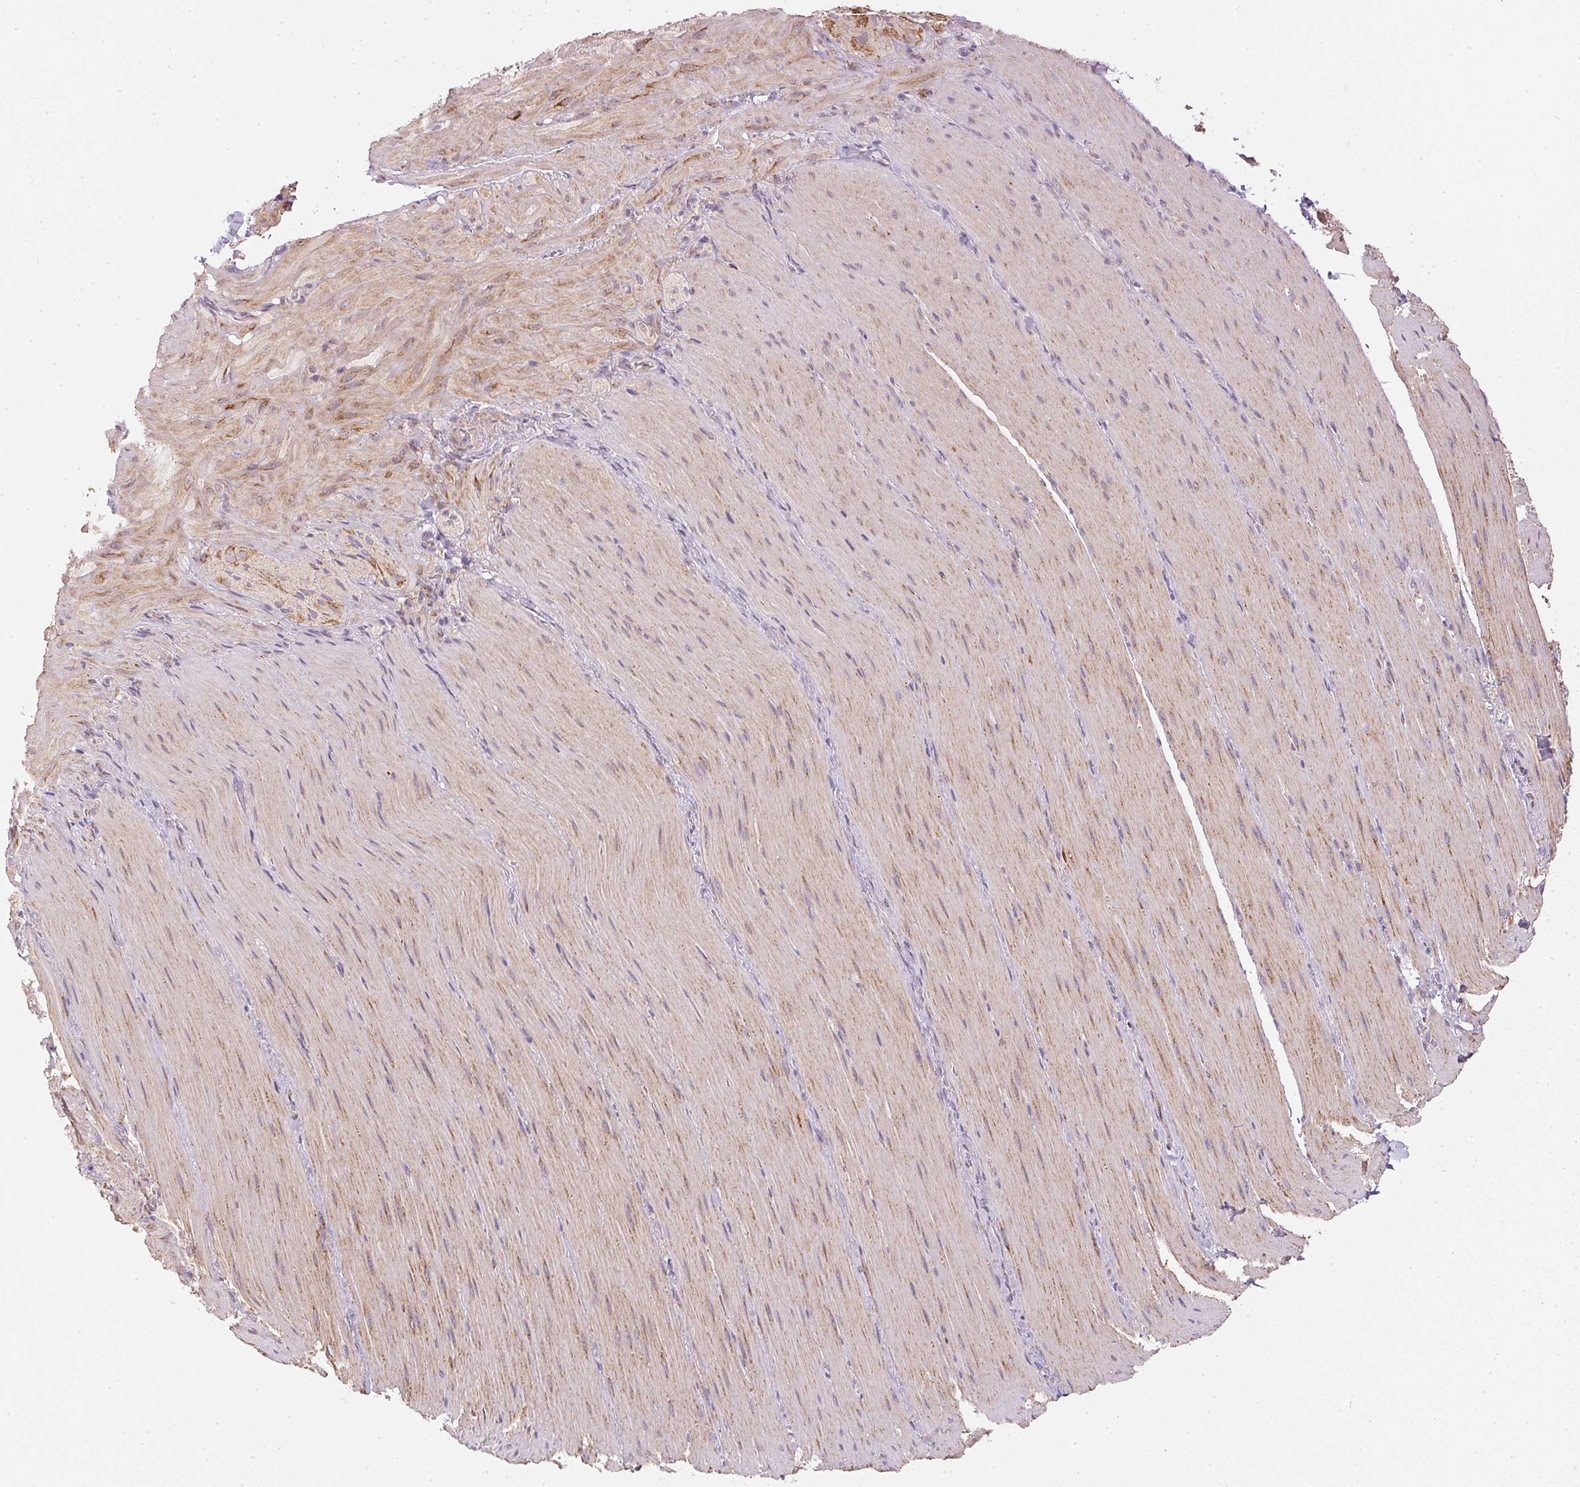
{"staining": {"intensity": "moderate", "quantity": ">75%", "location": "cytoplasmic/membranous"}, "tissue": "smooth muscle", "cell_type": "Smooth muscle cells", "image_type": "normal", "snomed": [{"axis": "morphology", "description": "Normal tissue, NOS"}, {"axis": "topography", "description": "Smooth muscle"}, {"axis": "topography", "description": "Colon"}], "caption": "Immunohistochemical staining of normal smooth muscle reveals moderate cytoplasmic/membranous protein positivity in about >75% of smooth muscle cells. (Stains: DAB in brown, nuclei in blue, Microscopy: brightfield microscopy at high magnification).", "gene": "MAPK11", "patient": {"sex": "male", "age": 73}}